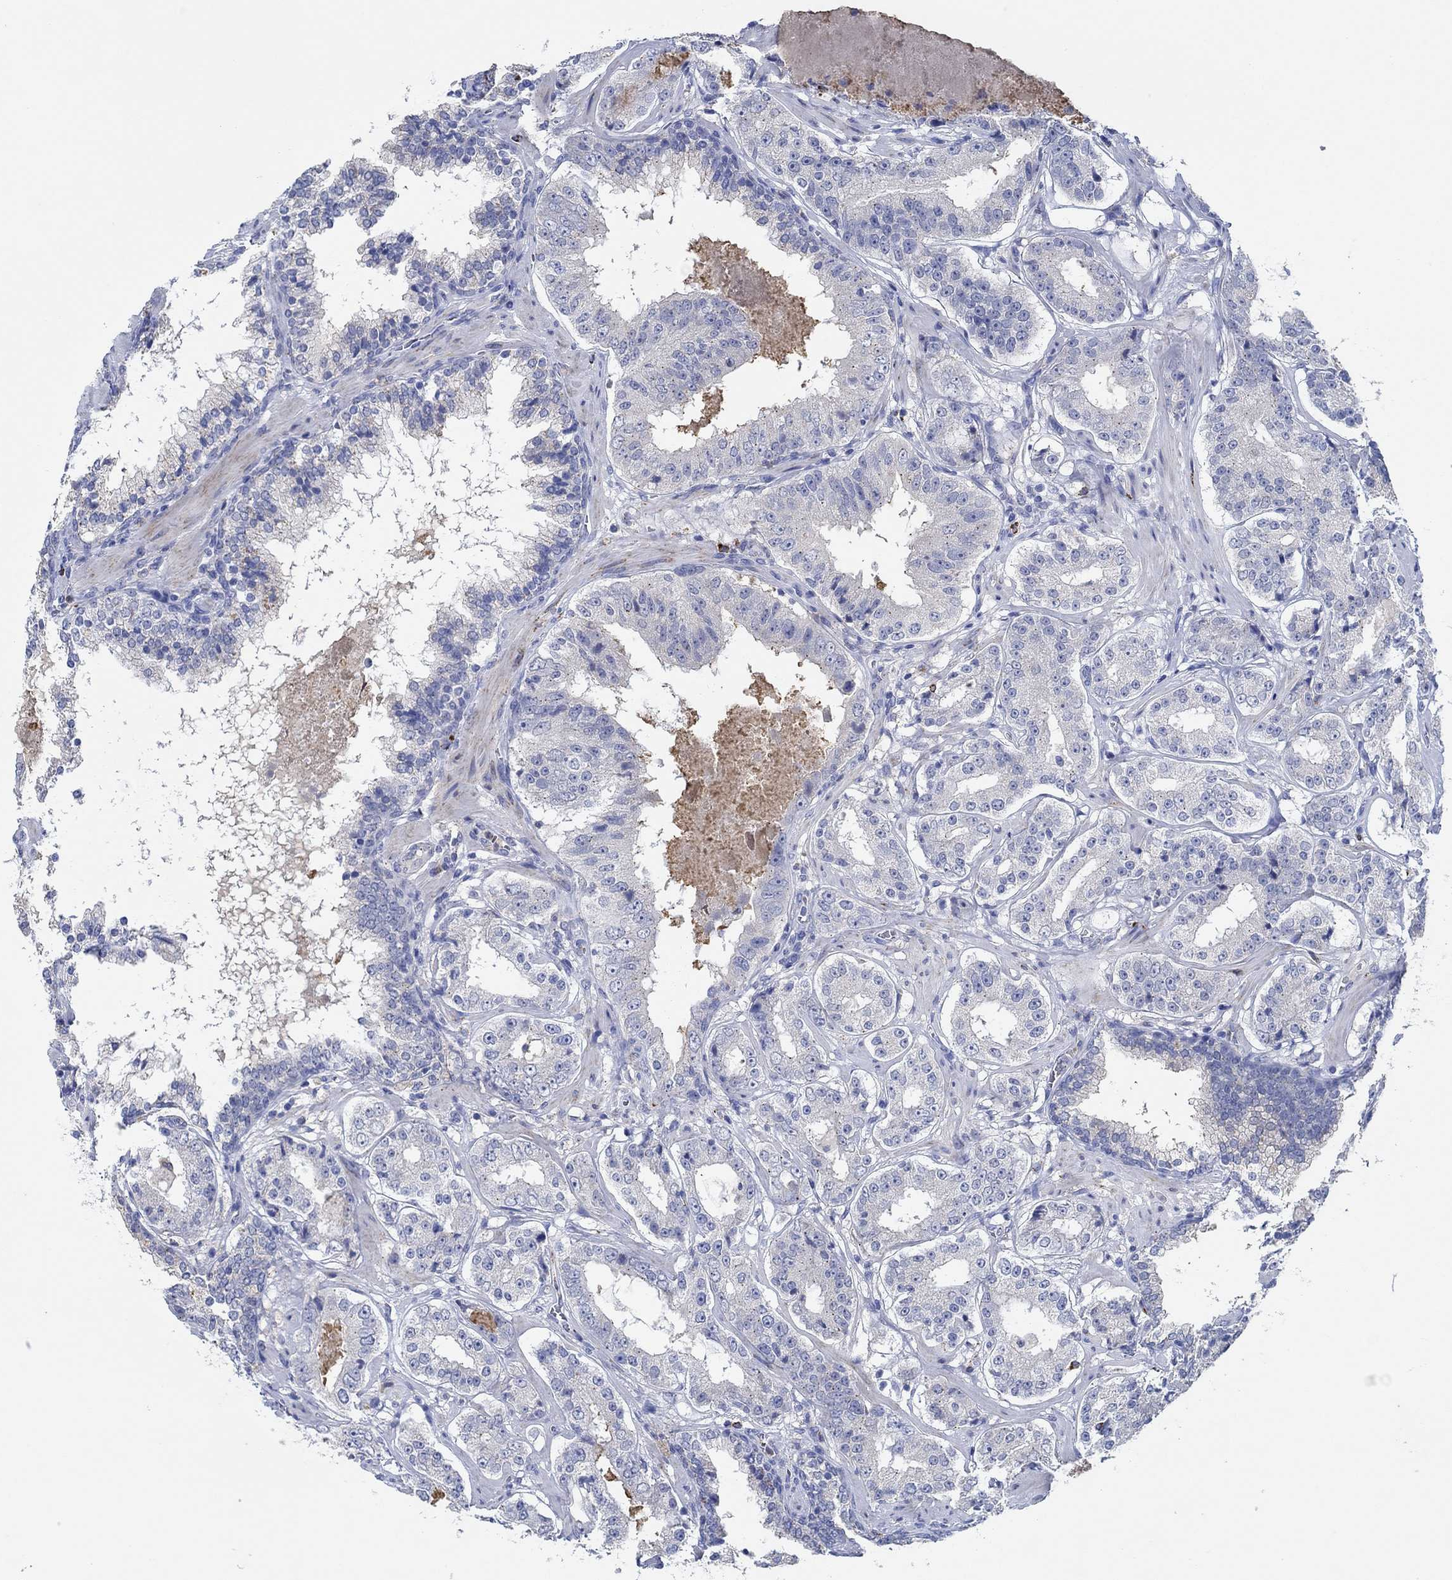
{"staining": {"intensity": "negative", "quantity": "none", "location": "none"}, "tissue": "prostate cancer", "cell_type": "Tumor cells", "image_type": "cancer", "snomed": [{"axis": "morphology", "description": "Adenocarcinoma, Low grade"}, {"axis": "topography", "description": "Prostate"}], "caption": "Protein analysis of low-grade adenocarcinoma (prostate) reveals no significant expression in tumor cells.", "gene": "CPM", "patient": {"sex": "male", "age": 60}}